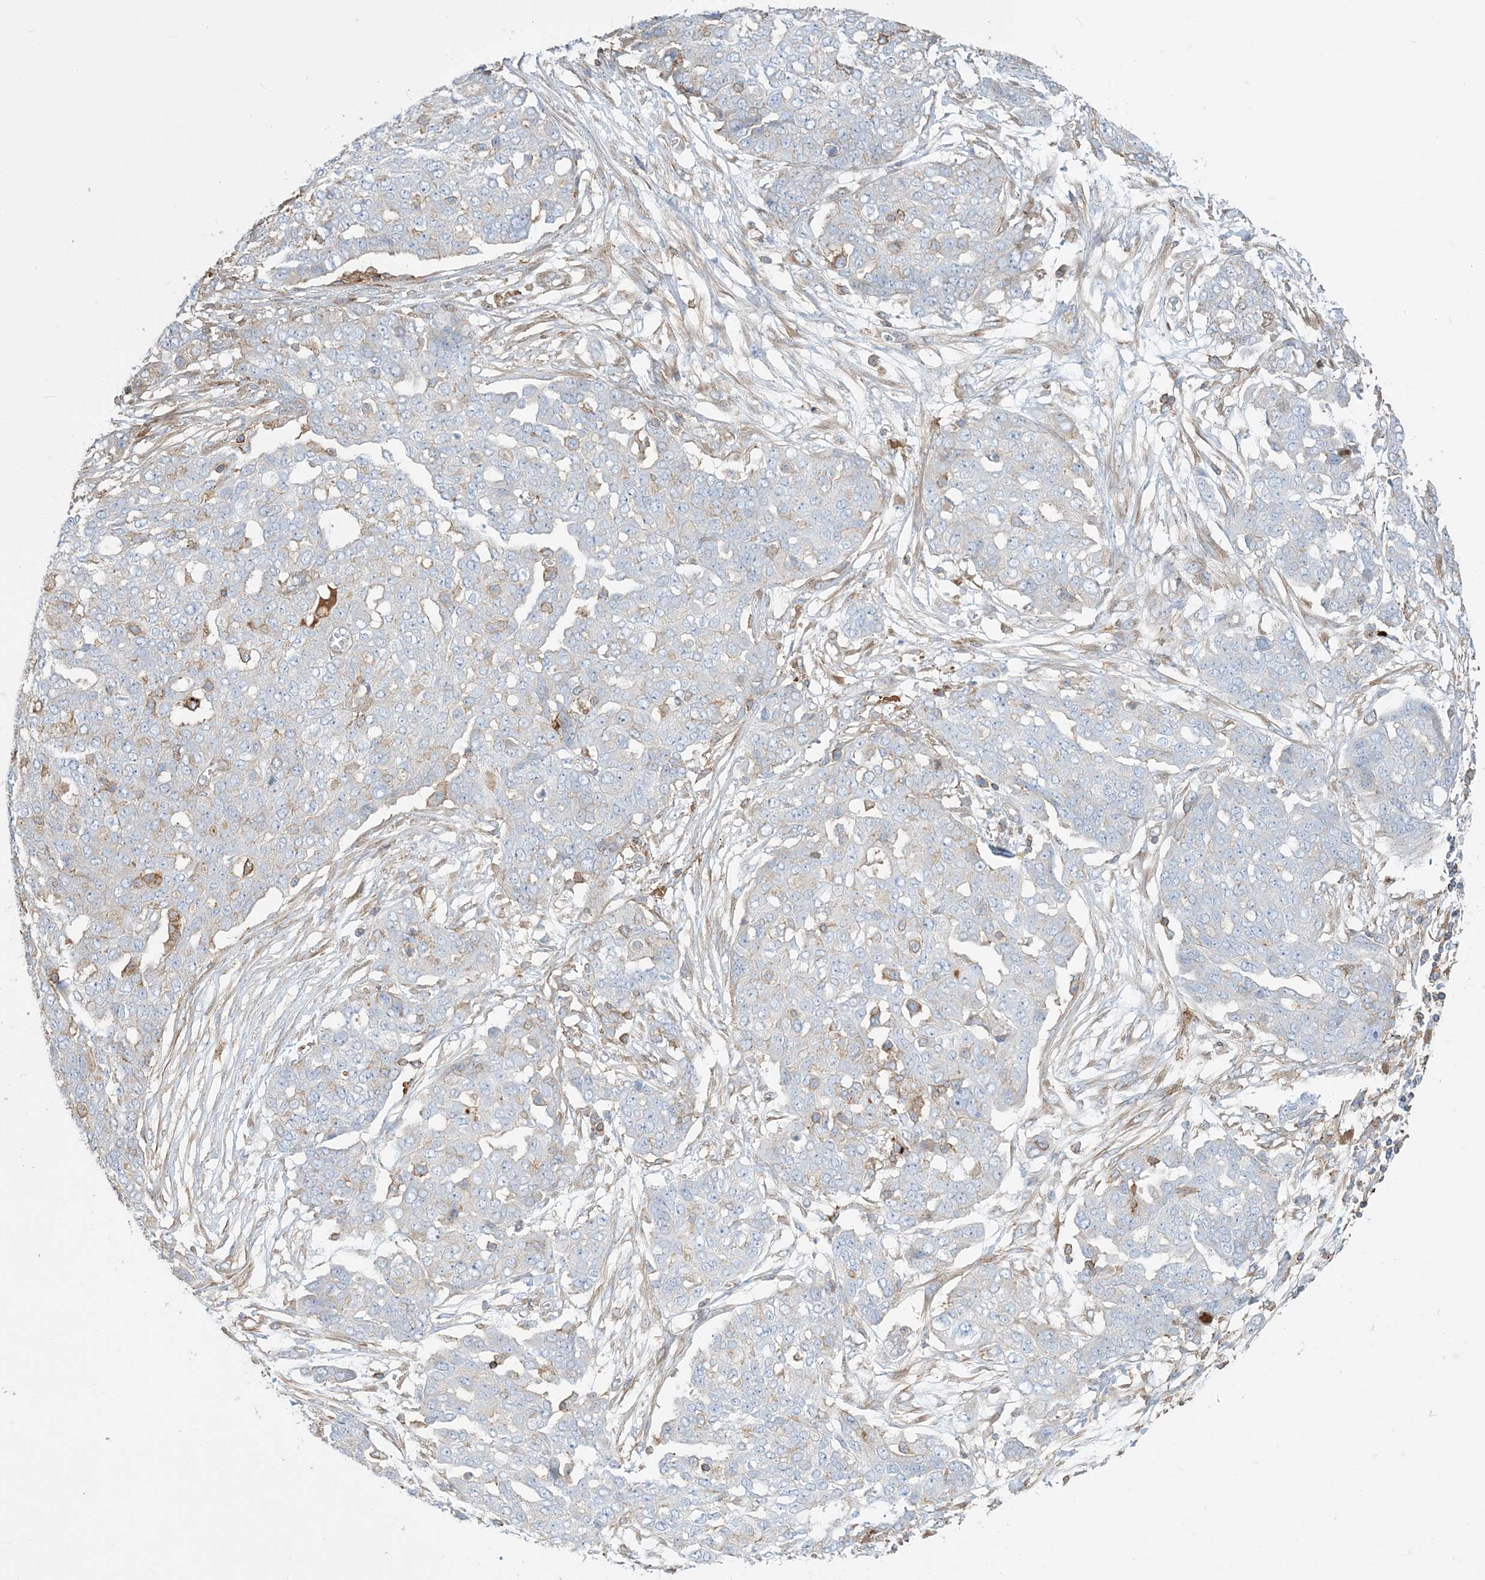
{"staining": {"intensity": "negative", "quantity": "none", "location": "none"}, "tissue": "ovarian cancer", "cell_type": "Tumor cells", "image_type": "cancer", "snomed": [{"axis": "morphology", "description": "Cystadenocarcinoma, serous, NOS"}, {"axis": "topography", "description": "Soft tissue"}, {"axis": "topography", "description": "Ovary"}], "caption": "Tumor cells are negative for protein expression in human ovarian cancer (serous cystadenocarcinoma). (DAB (3,3'-diaminobenzidine) IHC, high magnification).", "gene": "GTF3C2", "patient": {"sex": "female", "age": 57}}